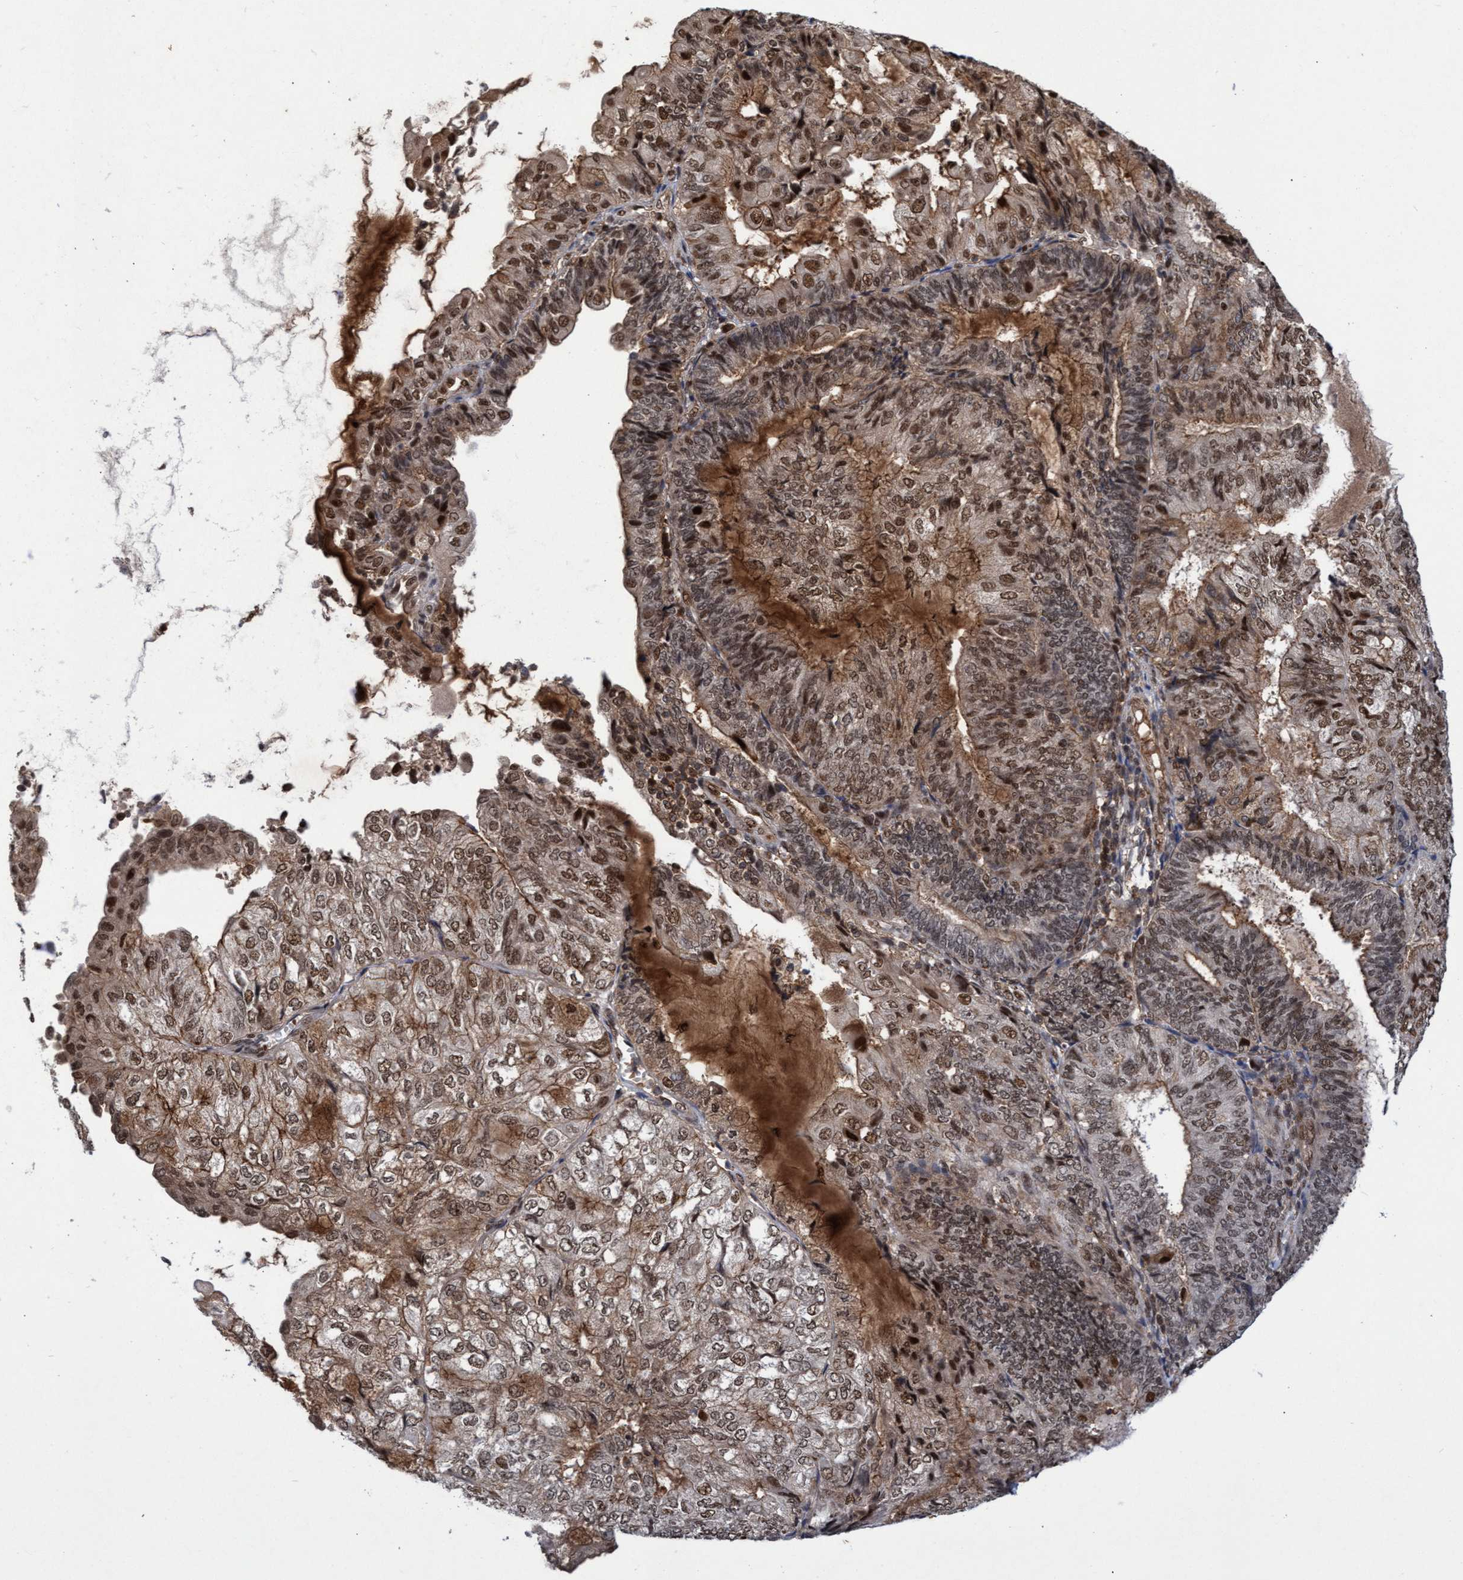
{"staining": {"intensity": "moderate", "quantity": ">75%", "location": "cytoplasmic/membranous,nuclear"}, "tissue": "endometrial cancer", "cell_type": "Tumor cells", "image_type": "cancer", "snomed": [{"axis": "morphology", "description": "Adenocarcinoma, NOS"}, {"axis": "topography", "description": "Endometrium"}], "caption": "Moderate cytoplasmic/membranous and nuclear expression is seen in approximately >75% of tumor cells in endometrial cancer.", "gene": "GTF2F1", "patient": {"sex": "female", "age": 81}}